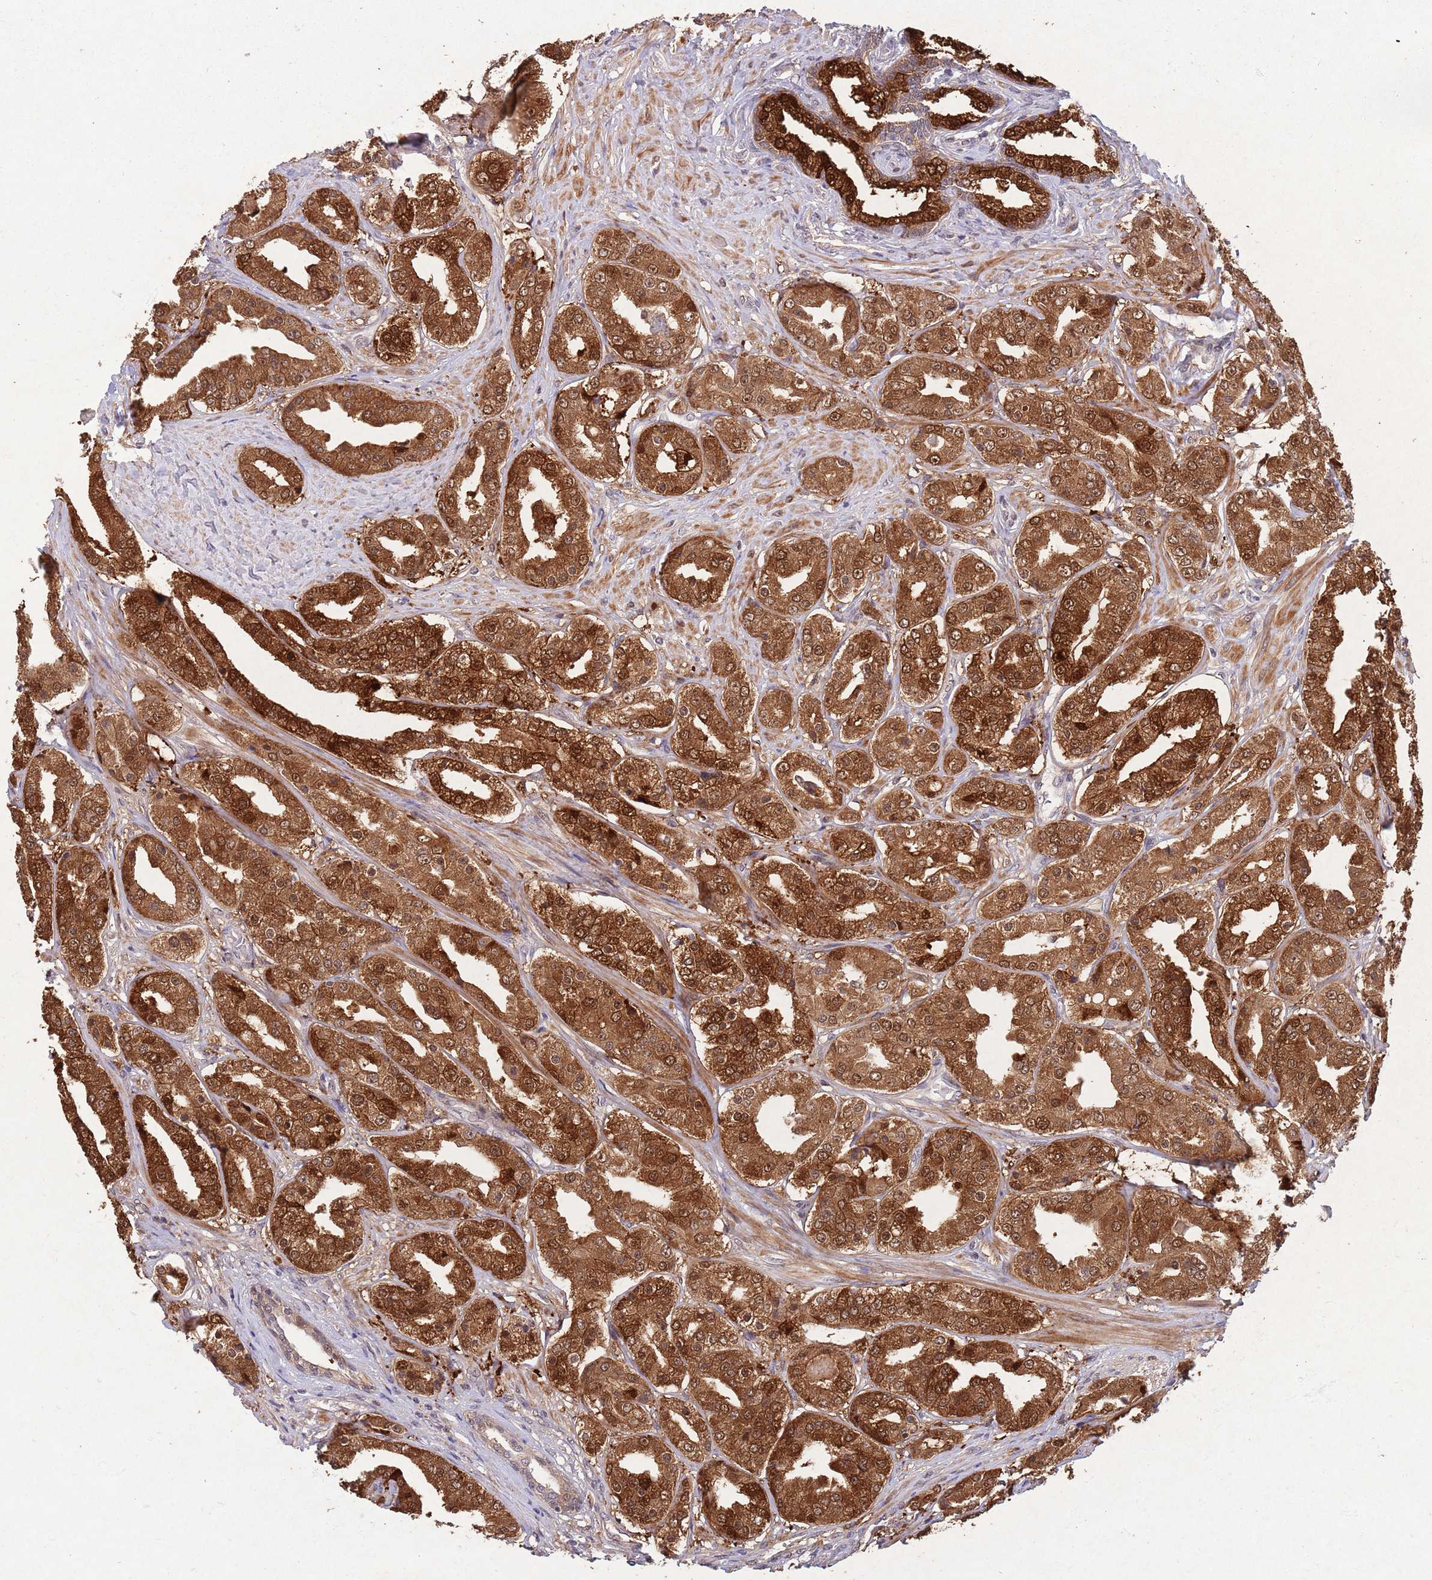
{"staining": {"intensity": "strong", "quantity": ">75%", "location": "cytoplasmic/membranous,nuclear"}, "tissue": "prostate cancer", "cell_type": "Tumor cells", "image_type": "cancer", "snomed": [{"axis": "morphology", "description": "Adenocarcinoma, High grade"}, {"axis": "topography", "description": "Prostate"}], "caption": "An IHC photomicrograph of neoplastic tissue is shown. Protein staining in brown highlights strong cytoplasmic/membranous and nuclear positivity in prostate cancer (adenocarcinoma (high-grade)) within tumor cells. The protein is shown in brown color, while the nuclei are stained blue.", "gene": "ZNF639", "patient": {"sex": "male", "age": 63}}